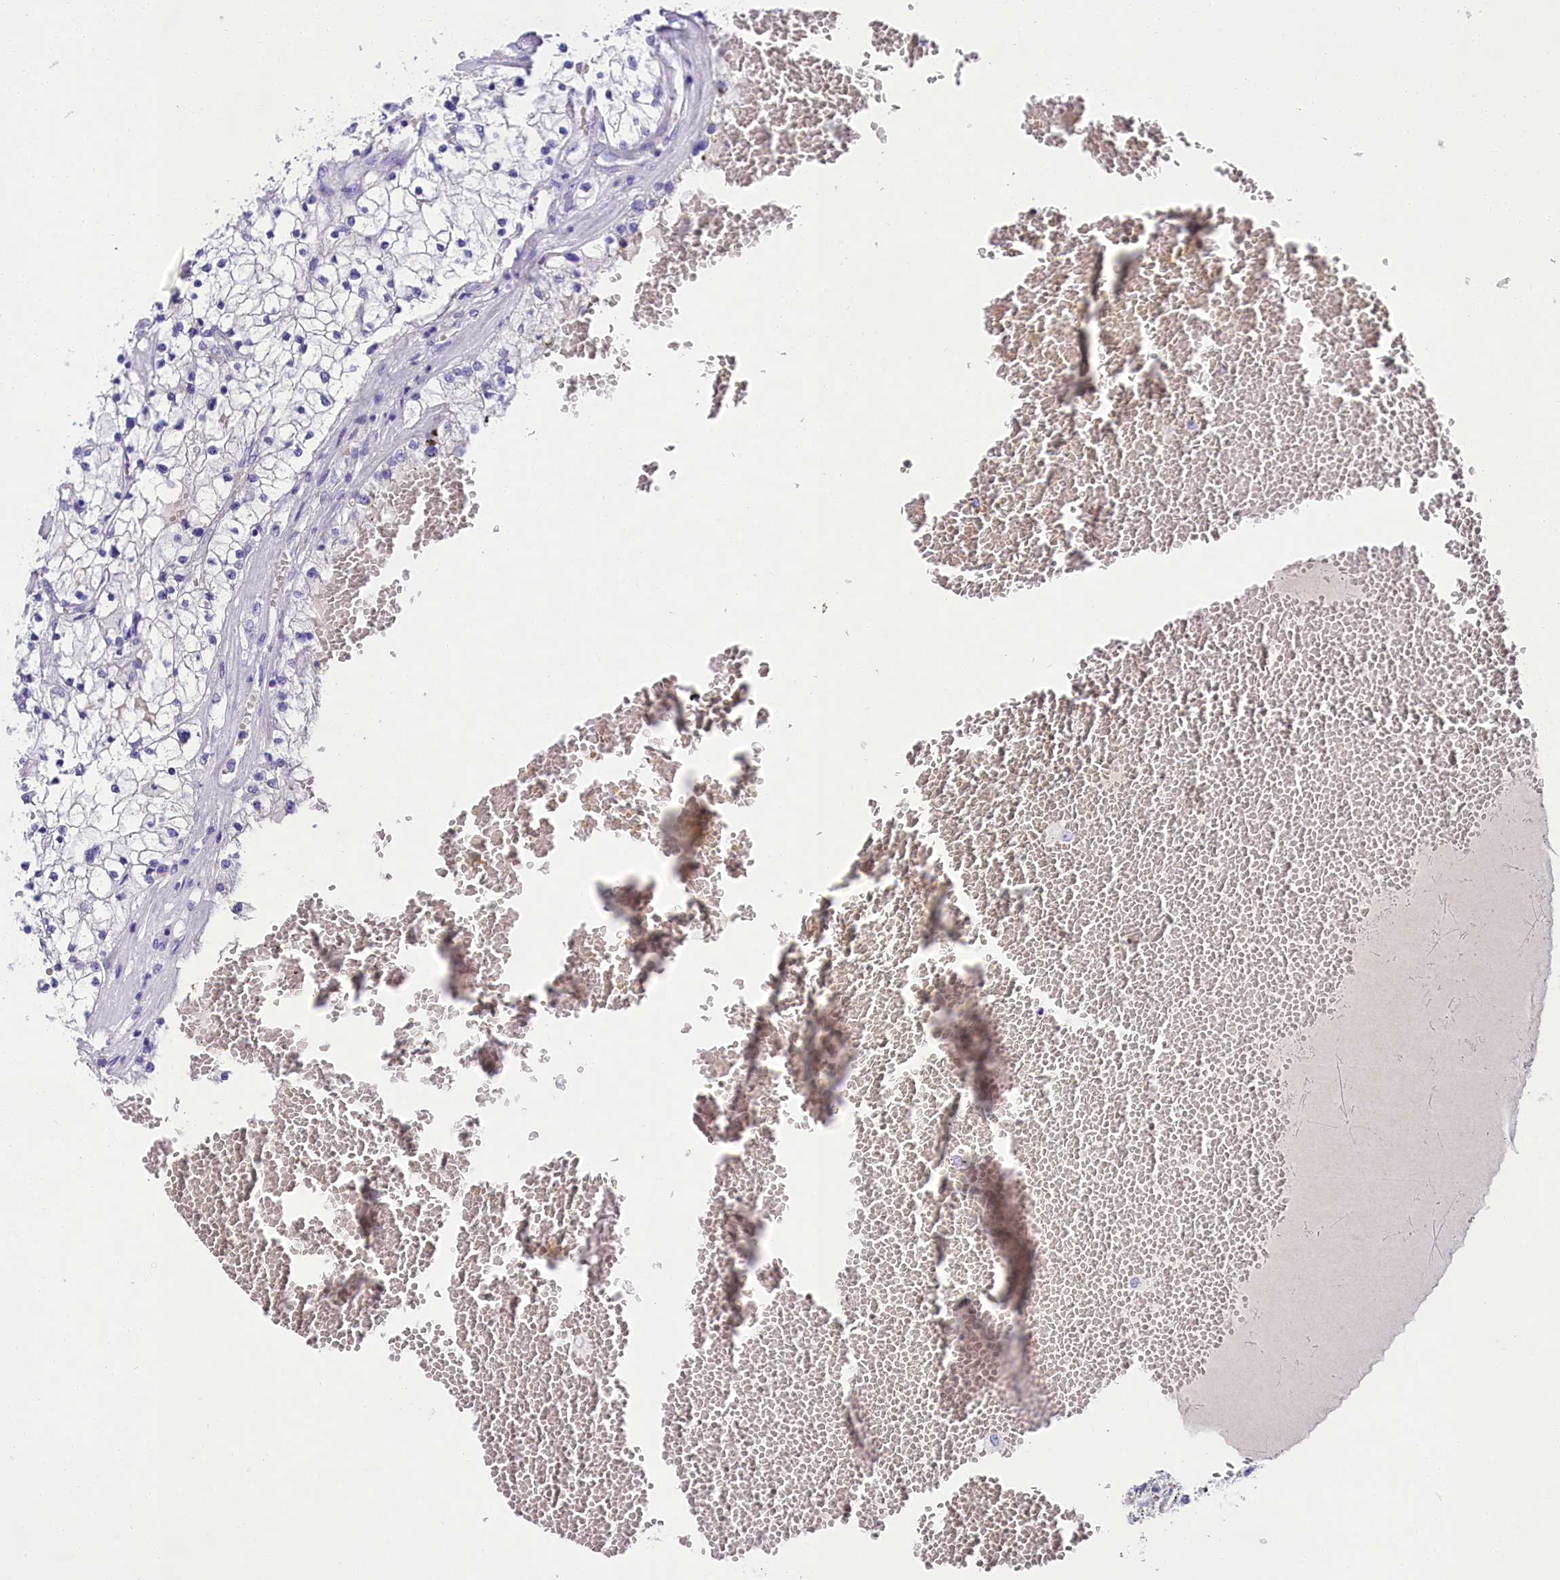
{"staining": {"intensity": "negative", "quantity": "none", "location": "none"}, "tissue": "renal cancer", "cell_type": "Tumor cells", "image_type": "cancer", "snomed": [{"axis": "morphology", "description": "Normal tissue, NOS"}, {"axis": "morphology", "description": "Adenocarcinoma, NOS"}, {"axis": "topography", "description": "Kidney"}], "caption": "IHC histopathology image of human renal cancer stained for a protein (brown), which exhibits no expression in tumor cells.", "gene": "SULT2A1", "patient": {"sex": "male", "age": 68}}